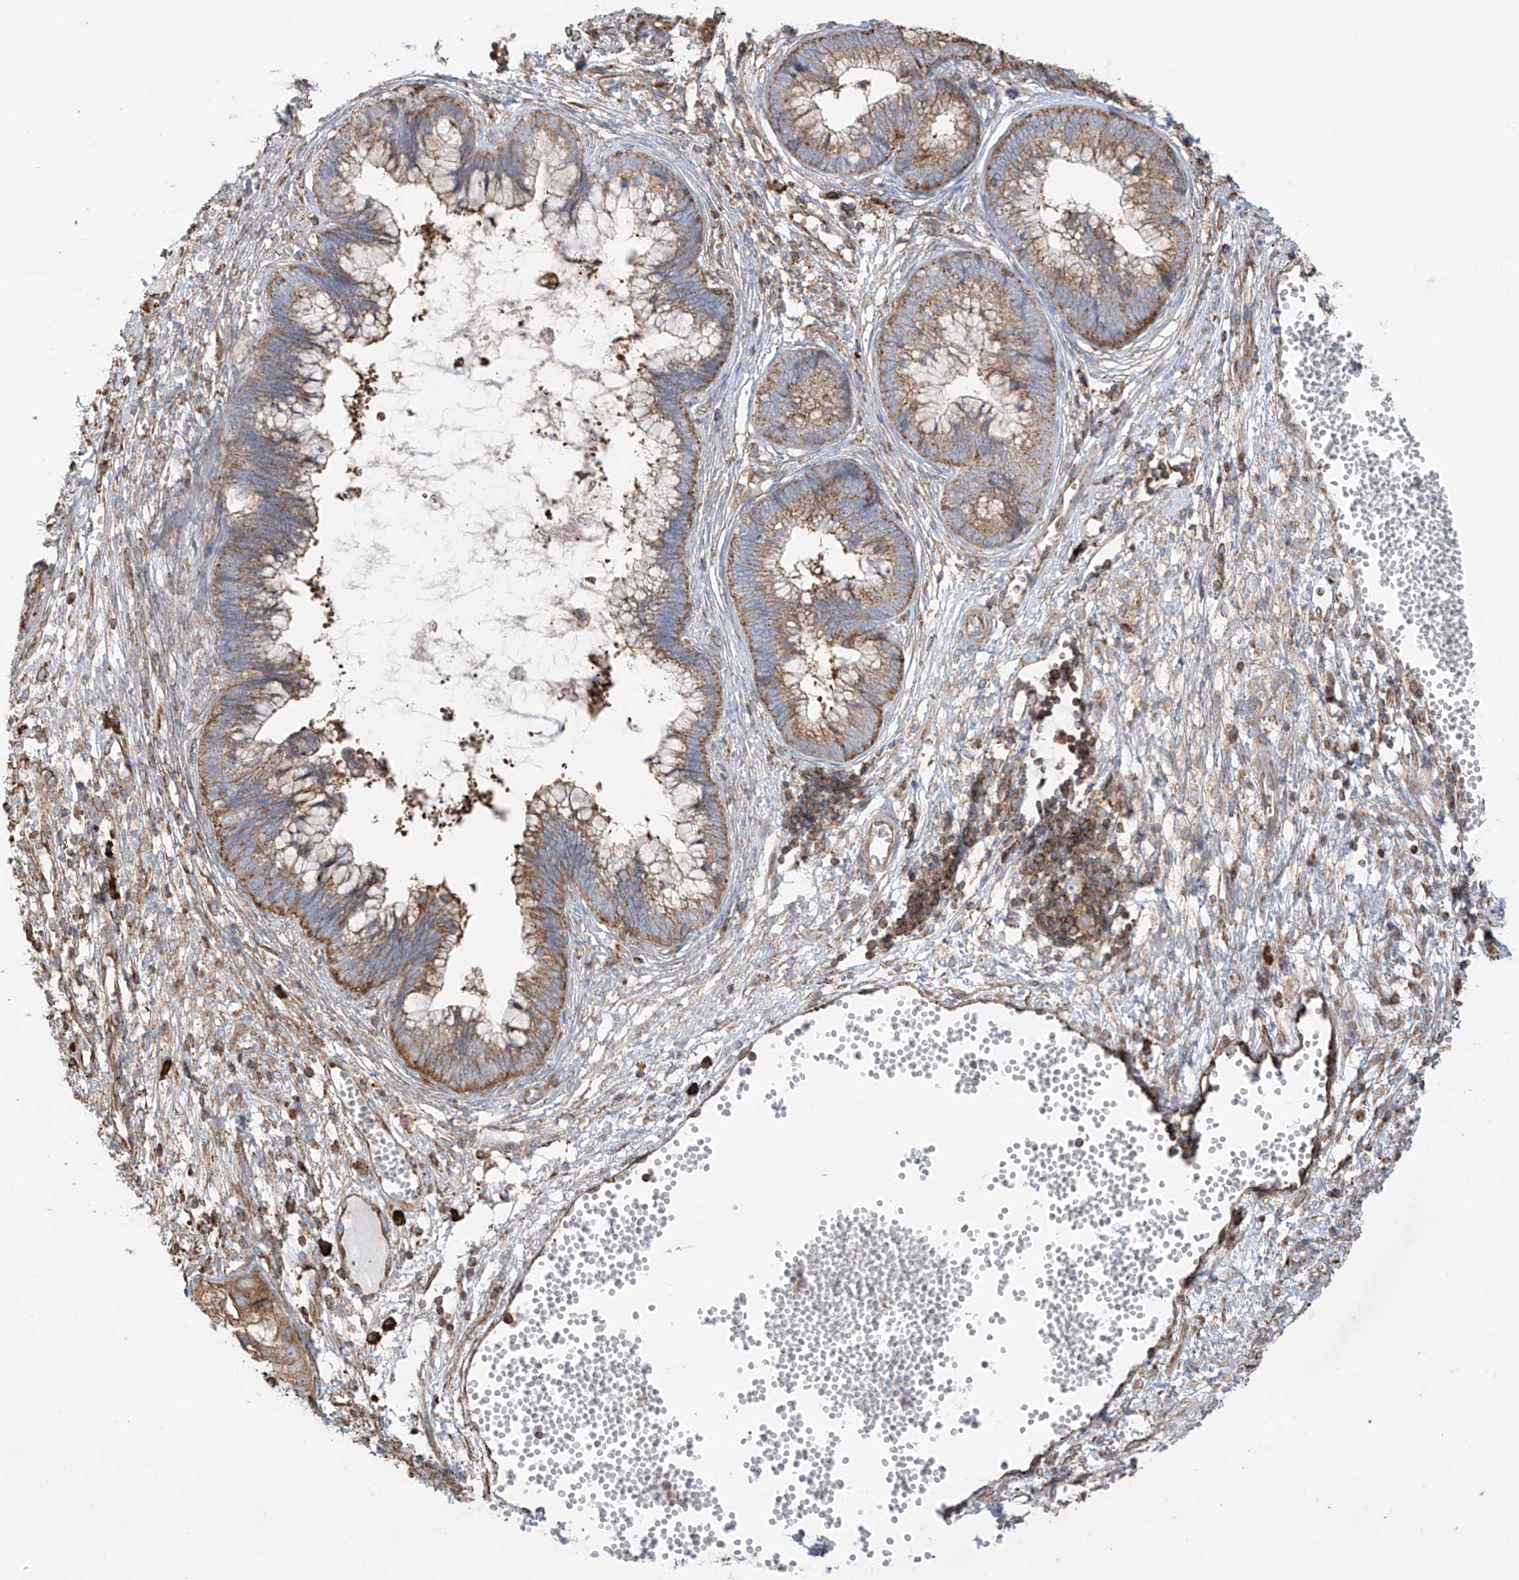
{"staining": {"intensity": "moderate", "quantity": ">75%", "location": "cytoplasmic/membranous"}, "tissue": "cervical cancer", "cell_type": "Tumor cells", "image_type": "cancer", "snomed": [{"axis": "morphology", "description": "Adenocarcinoma, NOS"}, {"axis": "topography", "description": "Cervix"}], "caption": "Human adenocarcinoma (cervical) stained with a brown dye exhibits moderate cytoplasmic/membranous positive staining in about >75% of tumor cells.", "gene": "XKR3", "patient": {"sex": "female", "age": 44}}